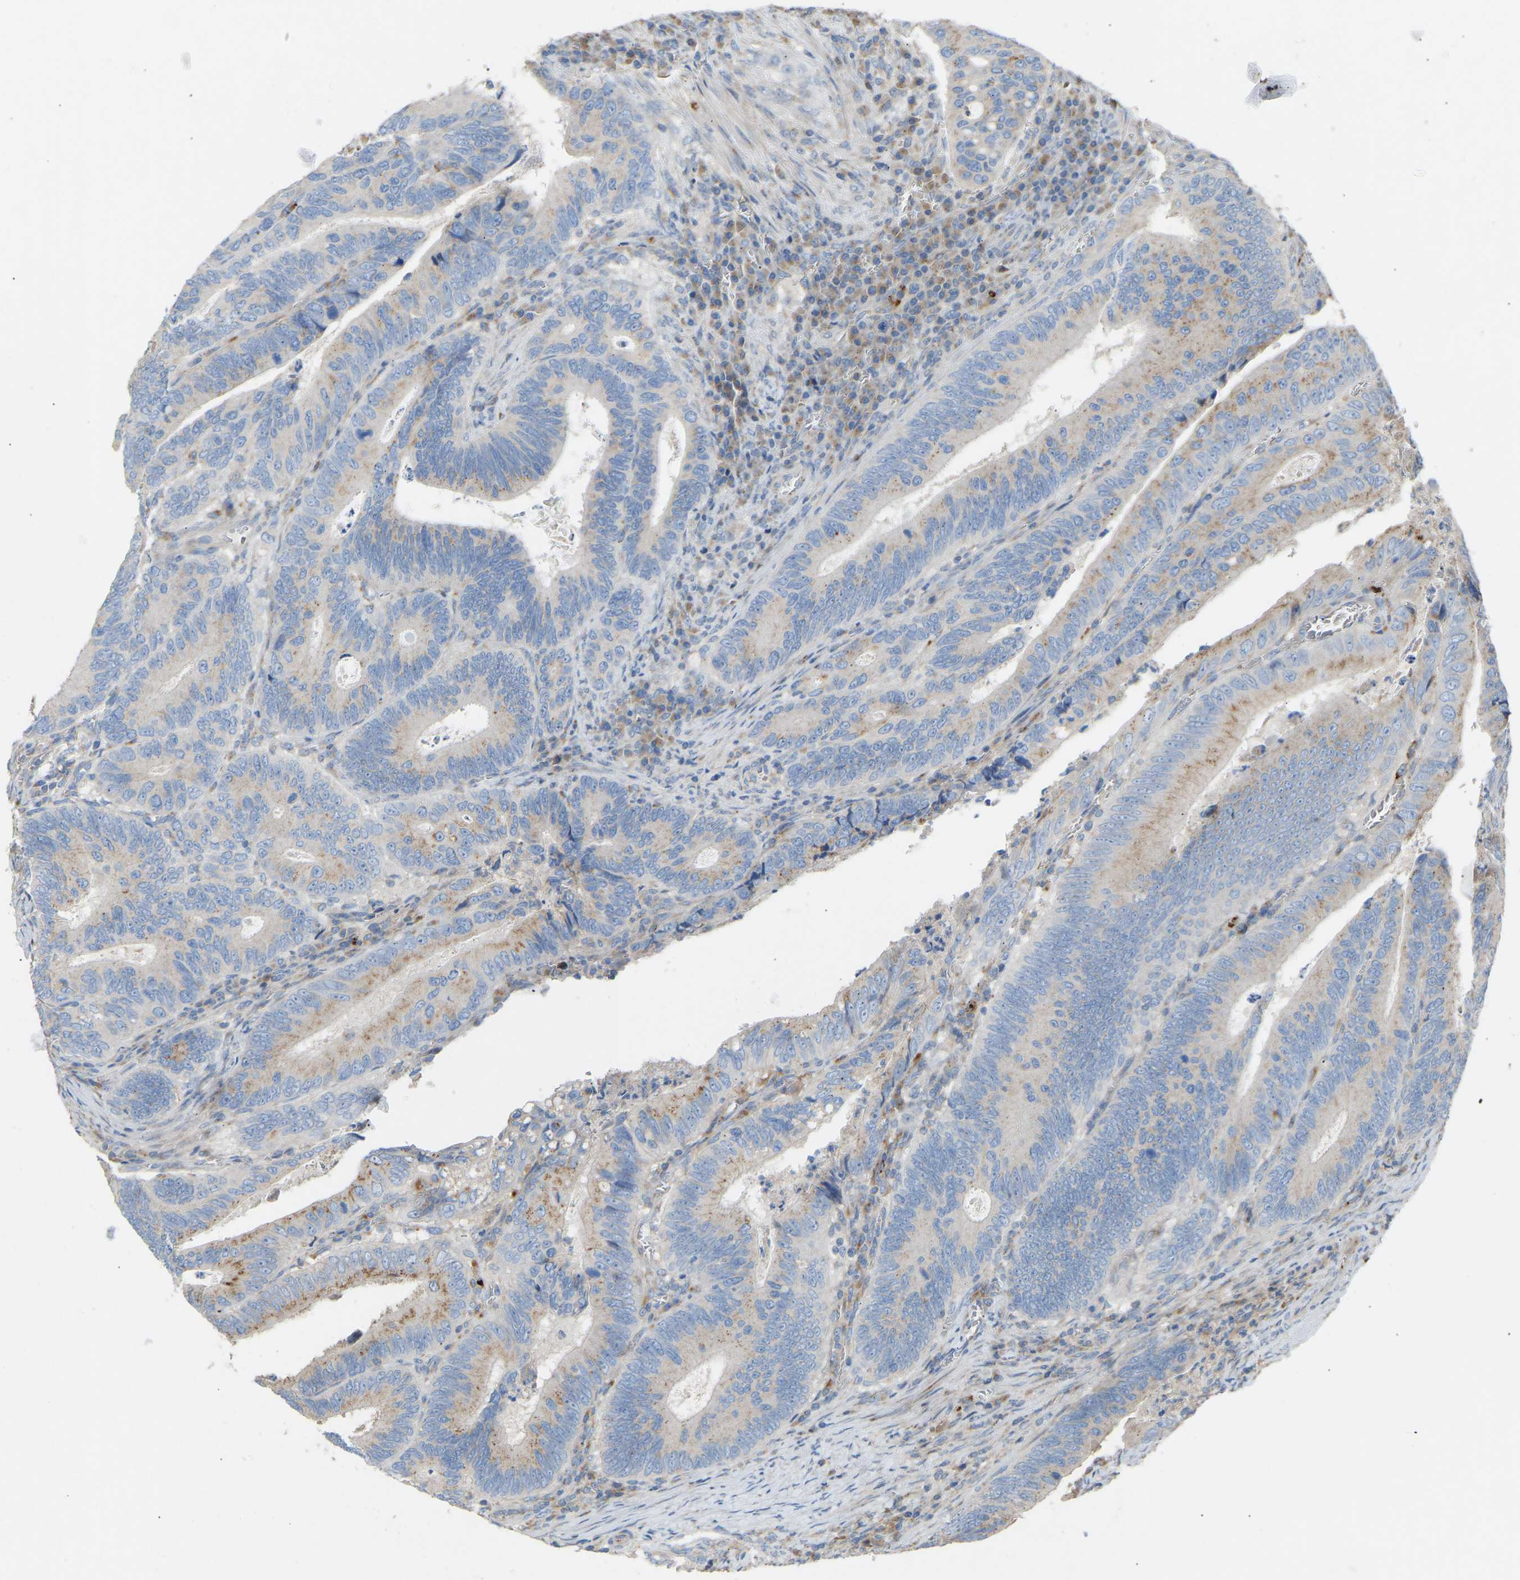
{"staining": {"intensity": "weak", "quantity": "<25%", "location": "cytoplasmic/membranous"}, "tissue": "colorectal cancer", "cell_type": "Tumor cells", "image_type": "cancer", "snomed": [{"axis": "morphology", "description": "Inflammation, NOS"}, {"axis": "morphology", "description": "Adenocarcinoma, NOS"}, {"axis": "topography", "description": "Colon"}], "caption": "DAB (3,3'-diaminobenzidine) immunohistochemical staining of human colorectal cancer displays no significant expression in tumor cells.", "gene": "RGP1", "patient": {"sex": "male", "age": 72}}